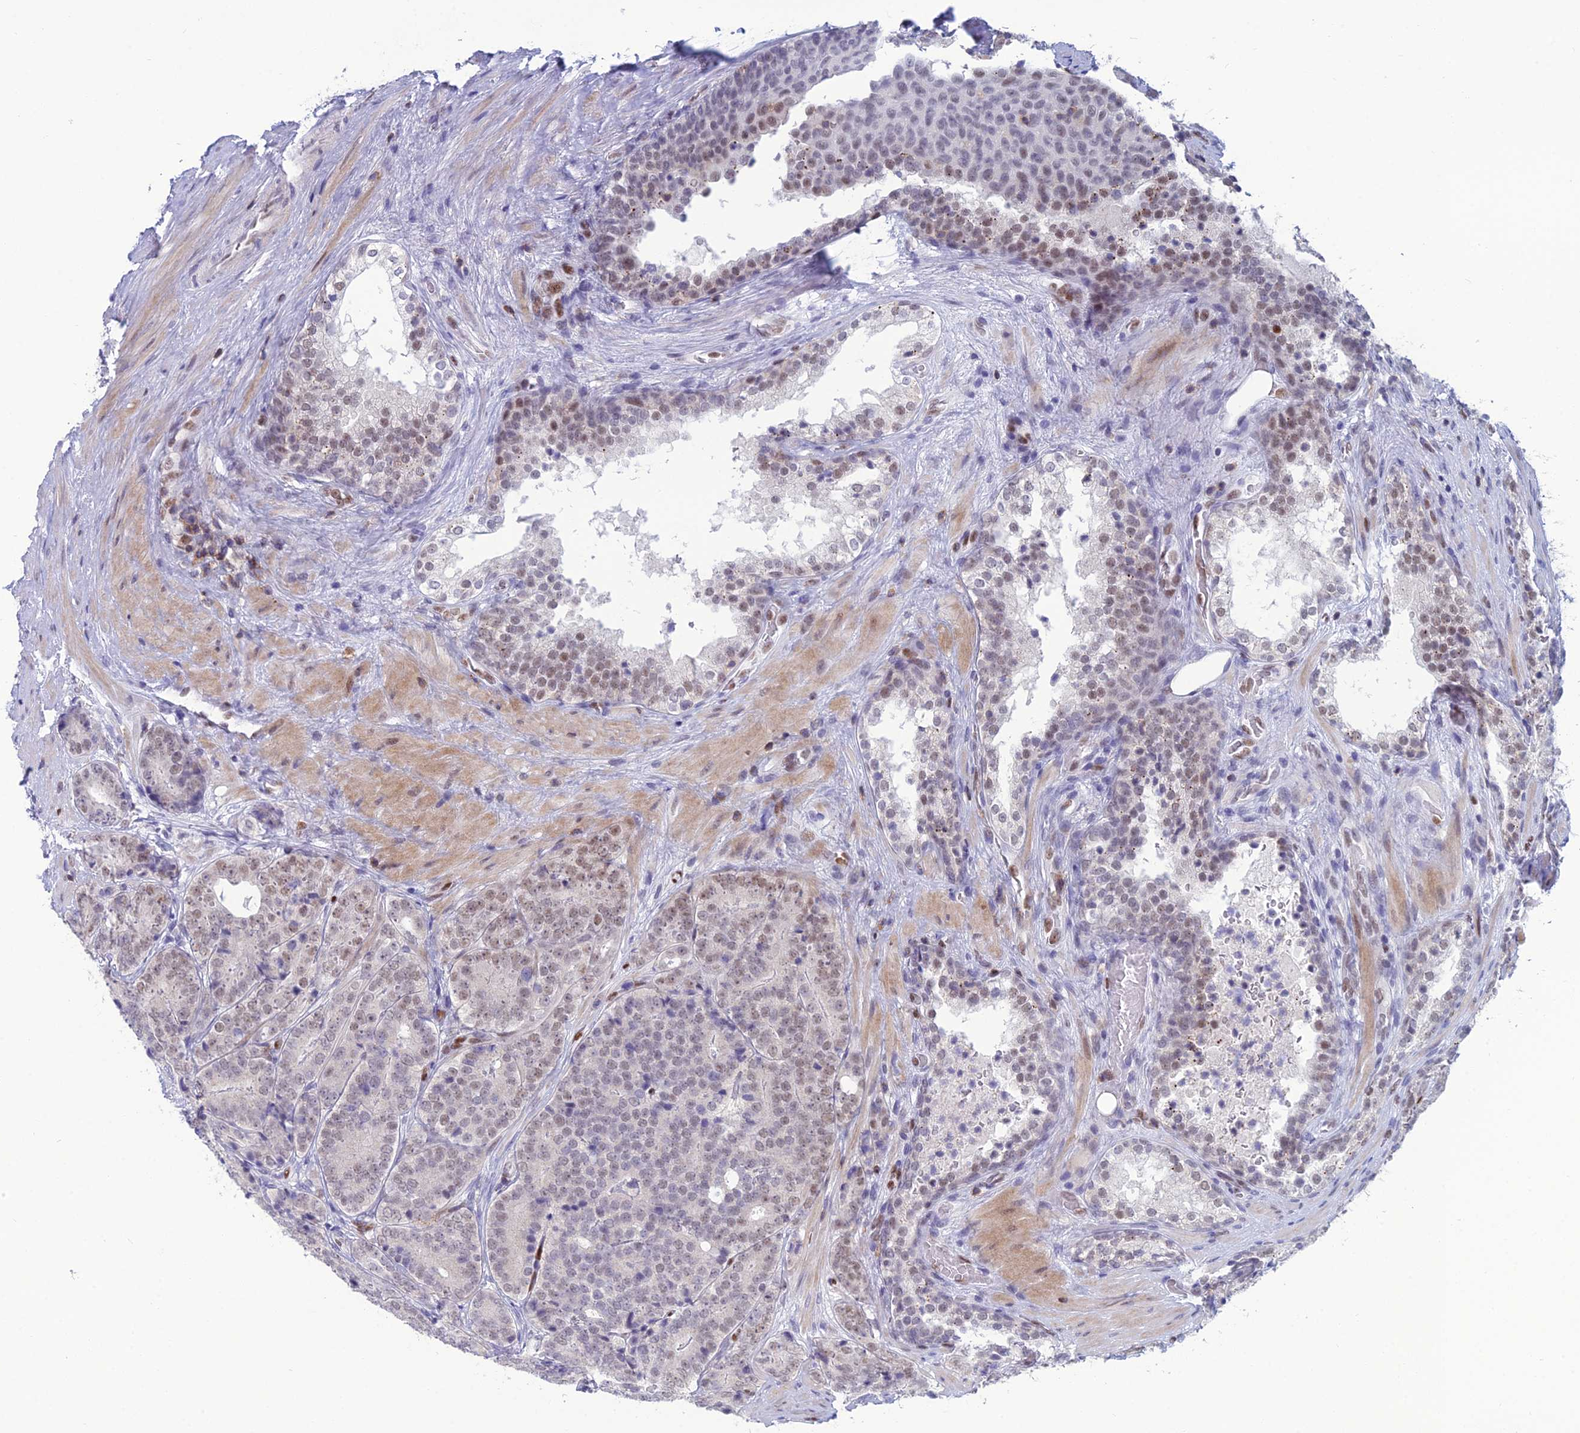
{"staining": {"intensity": "weak", "quantity": "25%-75%", "location": "nuclear"}, "tissue": "prostate cancer", "cell_type": "Tumor cells", "image_type": "cancer", "snomed": [{"axis": "morphology", "description": "Adenocarcinoma, High grade"}, {"axis": "topography", "description": "Prostate"}], "caption": "Immunohistochemical staining of prostate cancer (high-grade adenocarcinoma) demonstrates low levels of weak nuclear protein positivity in approximately 25%-75% of tumor cells. (IHC, brightfield microscopy, high magnification).", "gene": "NOL4L", "patient": {"sex": "male", "age": 56}}